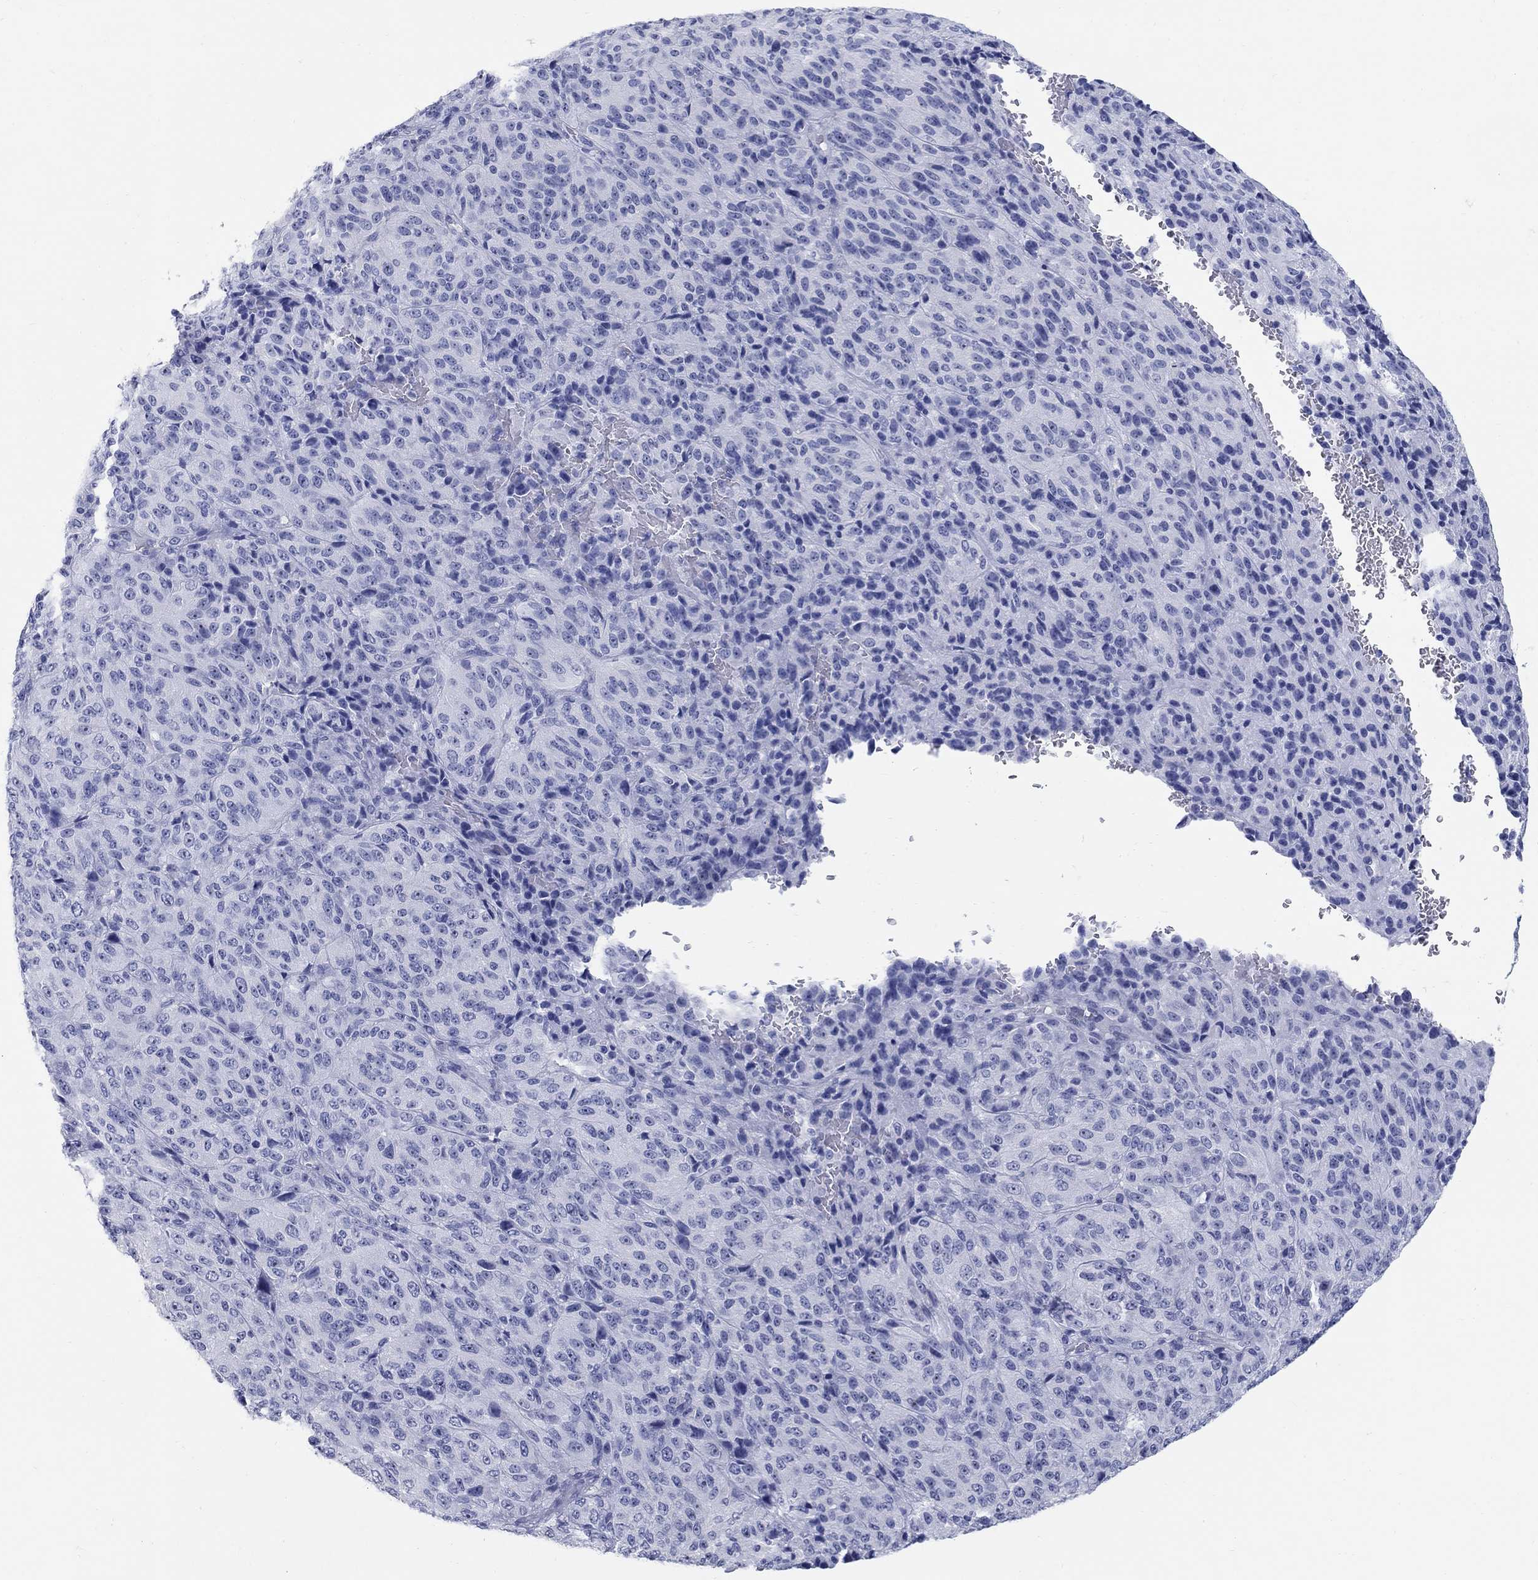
{"staining": {"intensity": "negative", "quantity": "none", "location": "none"}, "tissue": "melanoma", "cell_type": "Tumor cells", "image_type": "cancer", "snomed": [{"axis": "morphology", "description": "Malignant melanoma, Metastatic site"}, {"axis": "topography", "description": "Brain"}], "caption": "High power microscopy image of an immunohistochemistry (IHC) micrograph of malignant melanoma (metastatic site), revealing no significant staining in tumor cells.", "gene": "AKR1C2", "patient": {"sex": "female", "age": 56}}